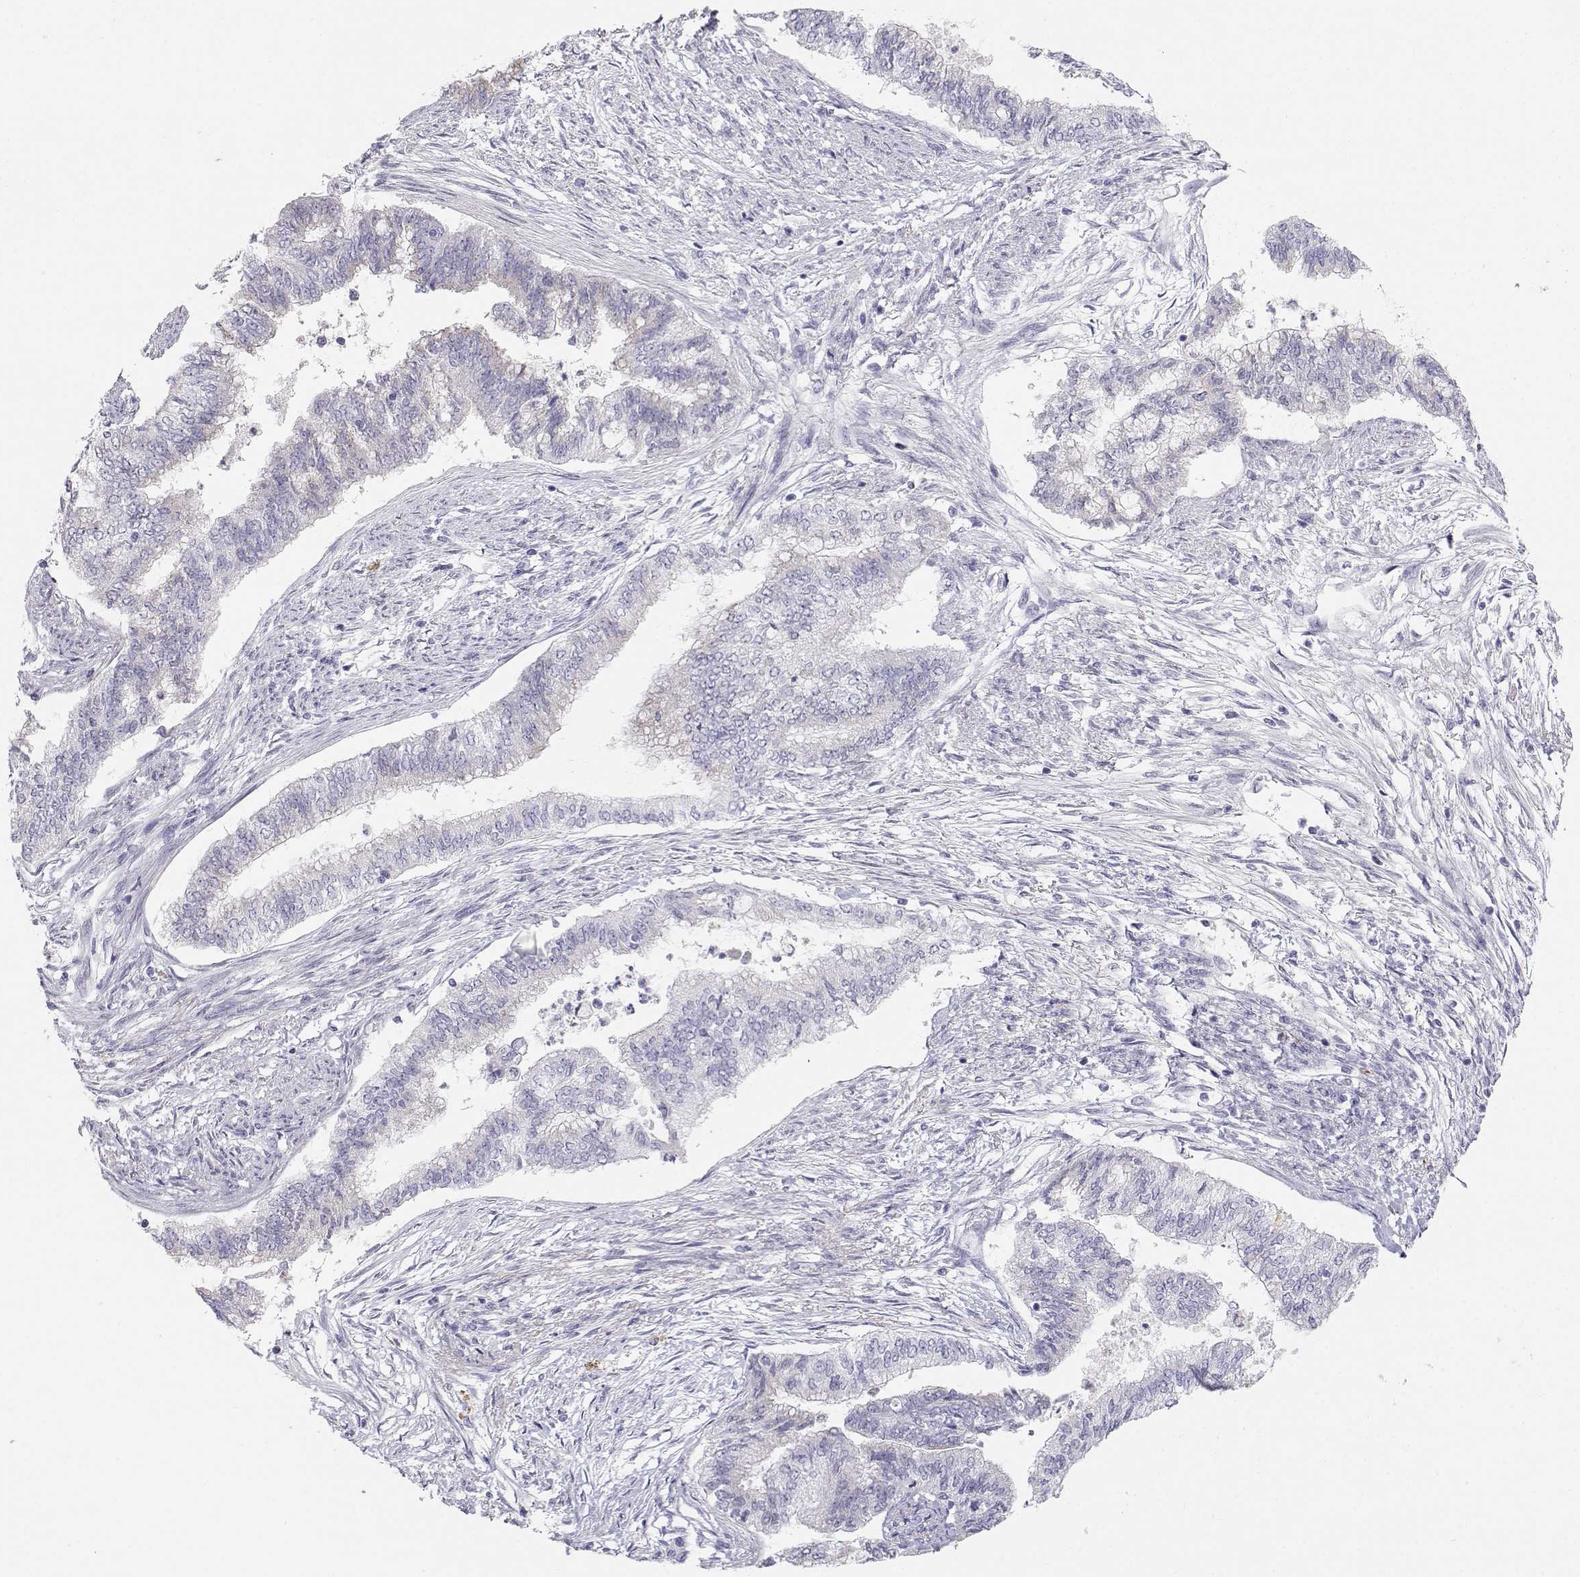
{"staining": {"intensity": "negative", "quantity": "none", "location": "none"}, "tissue": "endometrial cancer", "cell_type": "Tumor cells", "image_type": "cancer", "snomed": [{"axis": "morphology", "description": "Adenocarcinoma, NOS"}, {"axis": "topography", "description": "Endometrium"}], "caption": "Immunohistochemistry (IHC) photomicrograph of neoplastic tissue: human endometrial cancer (adenocarcinoma) stained with DAB demonstrates no significant protein positivity in tumor cells.", "gene": "CDHR1", "patient": {"sex": "female", "age": 65}}